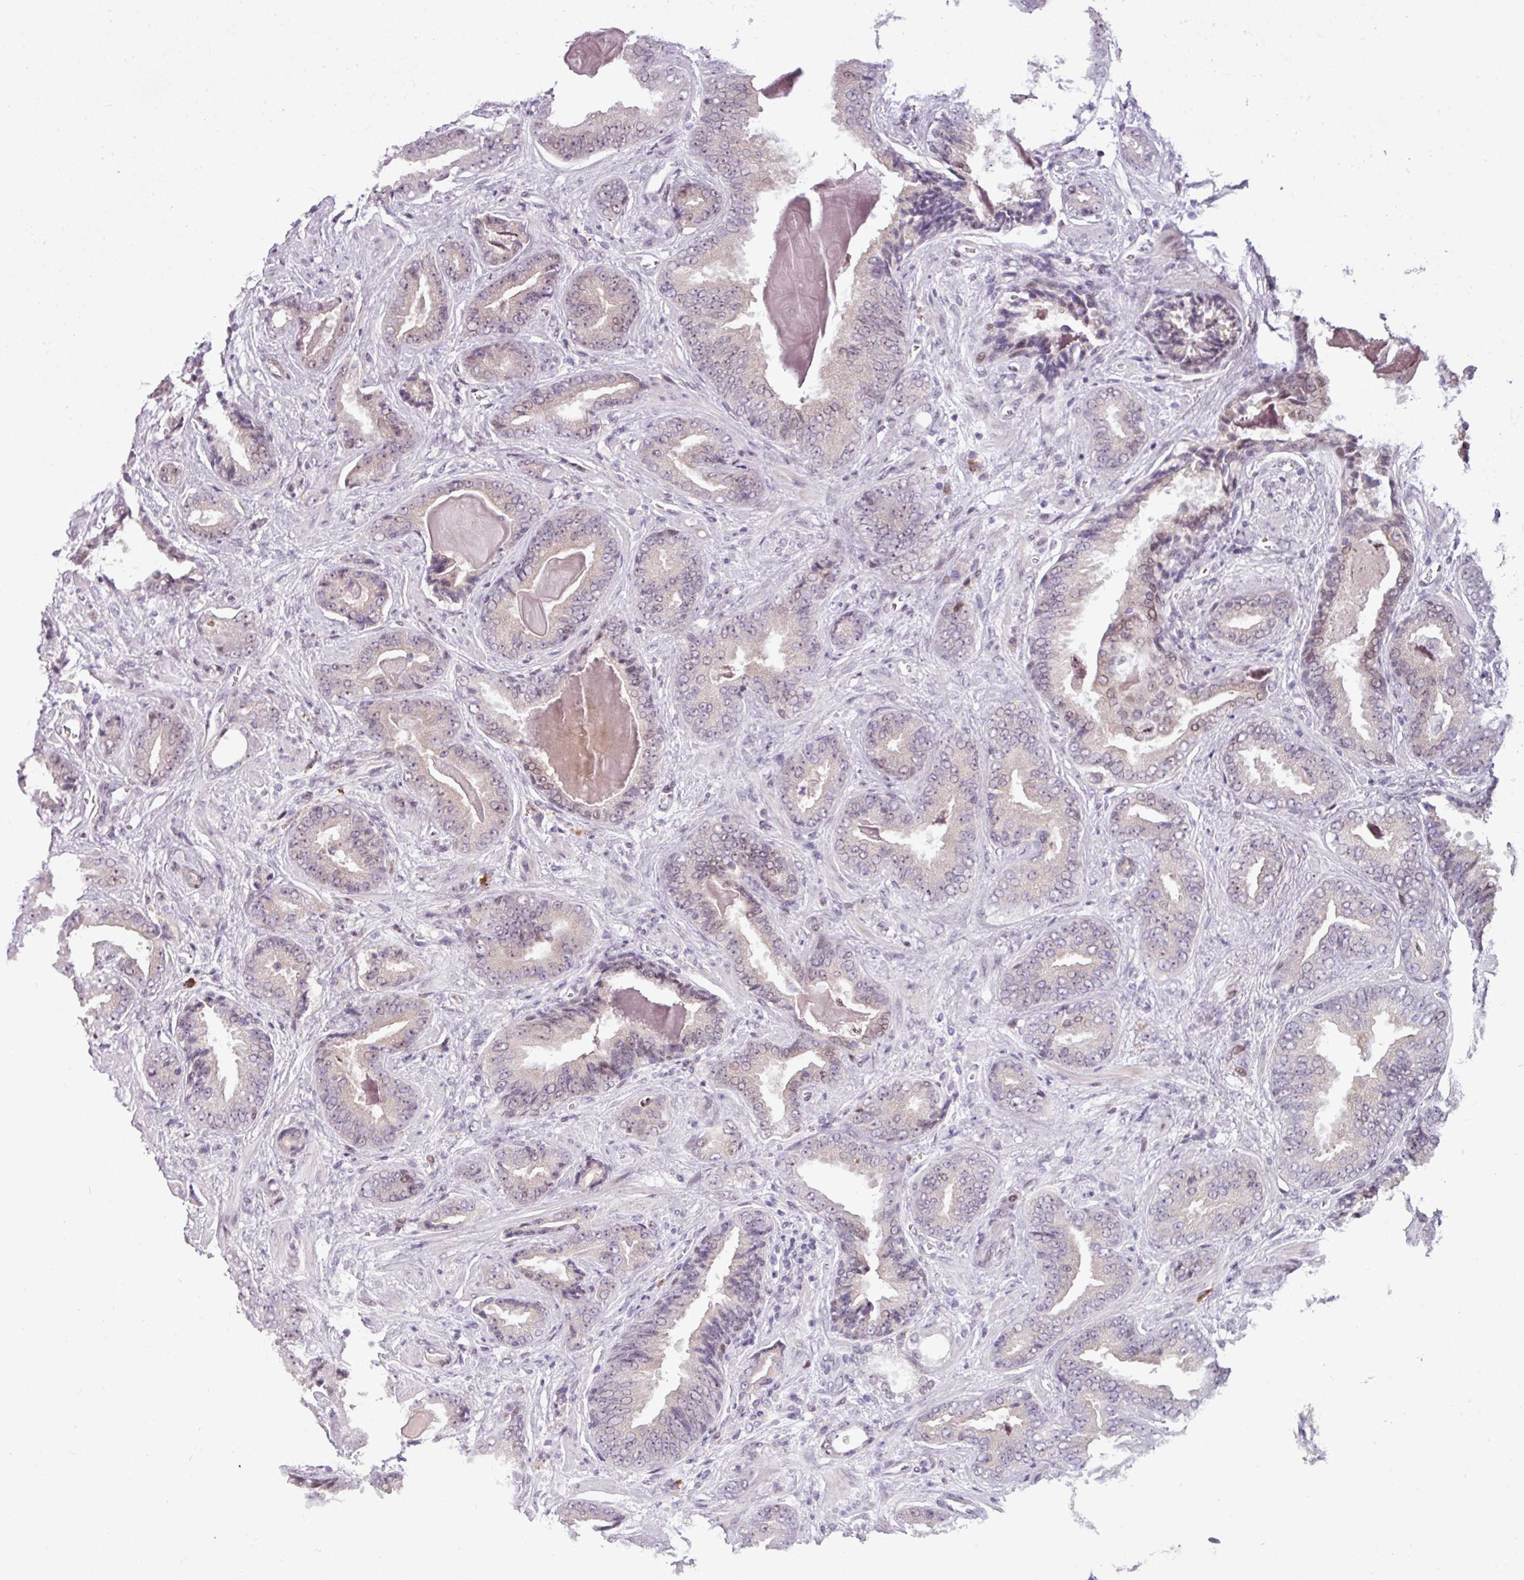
{"staining": {"intensity": "negative", "quantity": "none", "location": "none"}, "tissue": "prostate cancer", "cell_type": "Tumor cells", "image_type": "cancer", "snomed": [{"axis": "morphology", "description": "Adenocarcinoma, Low grade"}, {"axis": "topography", "description": "Prostate"}], "caption": "Photomicrograph shows no protein staining in tumor cells of prostate cancer tissue. Brightfield microscopy of immunohistochemistry stained with DAB (3,3'-diaminobenzidine) (brown) and hematoxylin (blue), captured at high magnification.", "gene": "SLC66A2", "patient": {"sex": "male", "age": 62}}